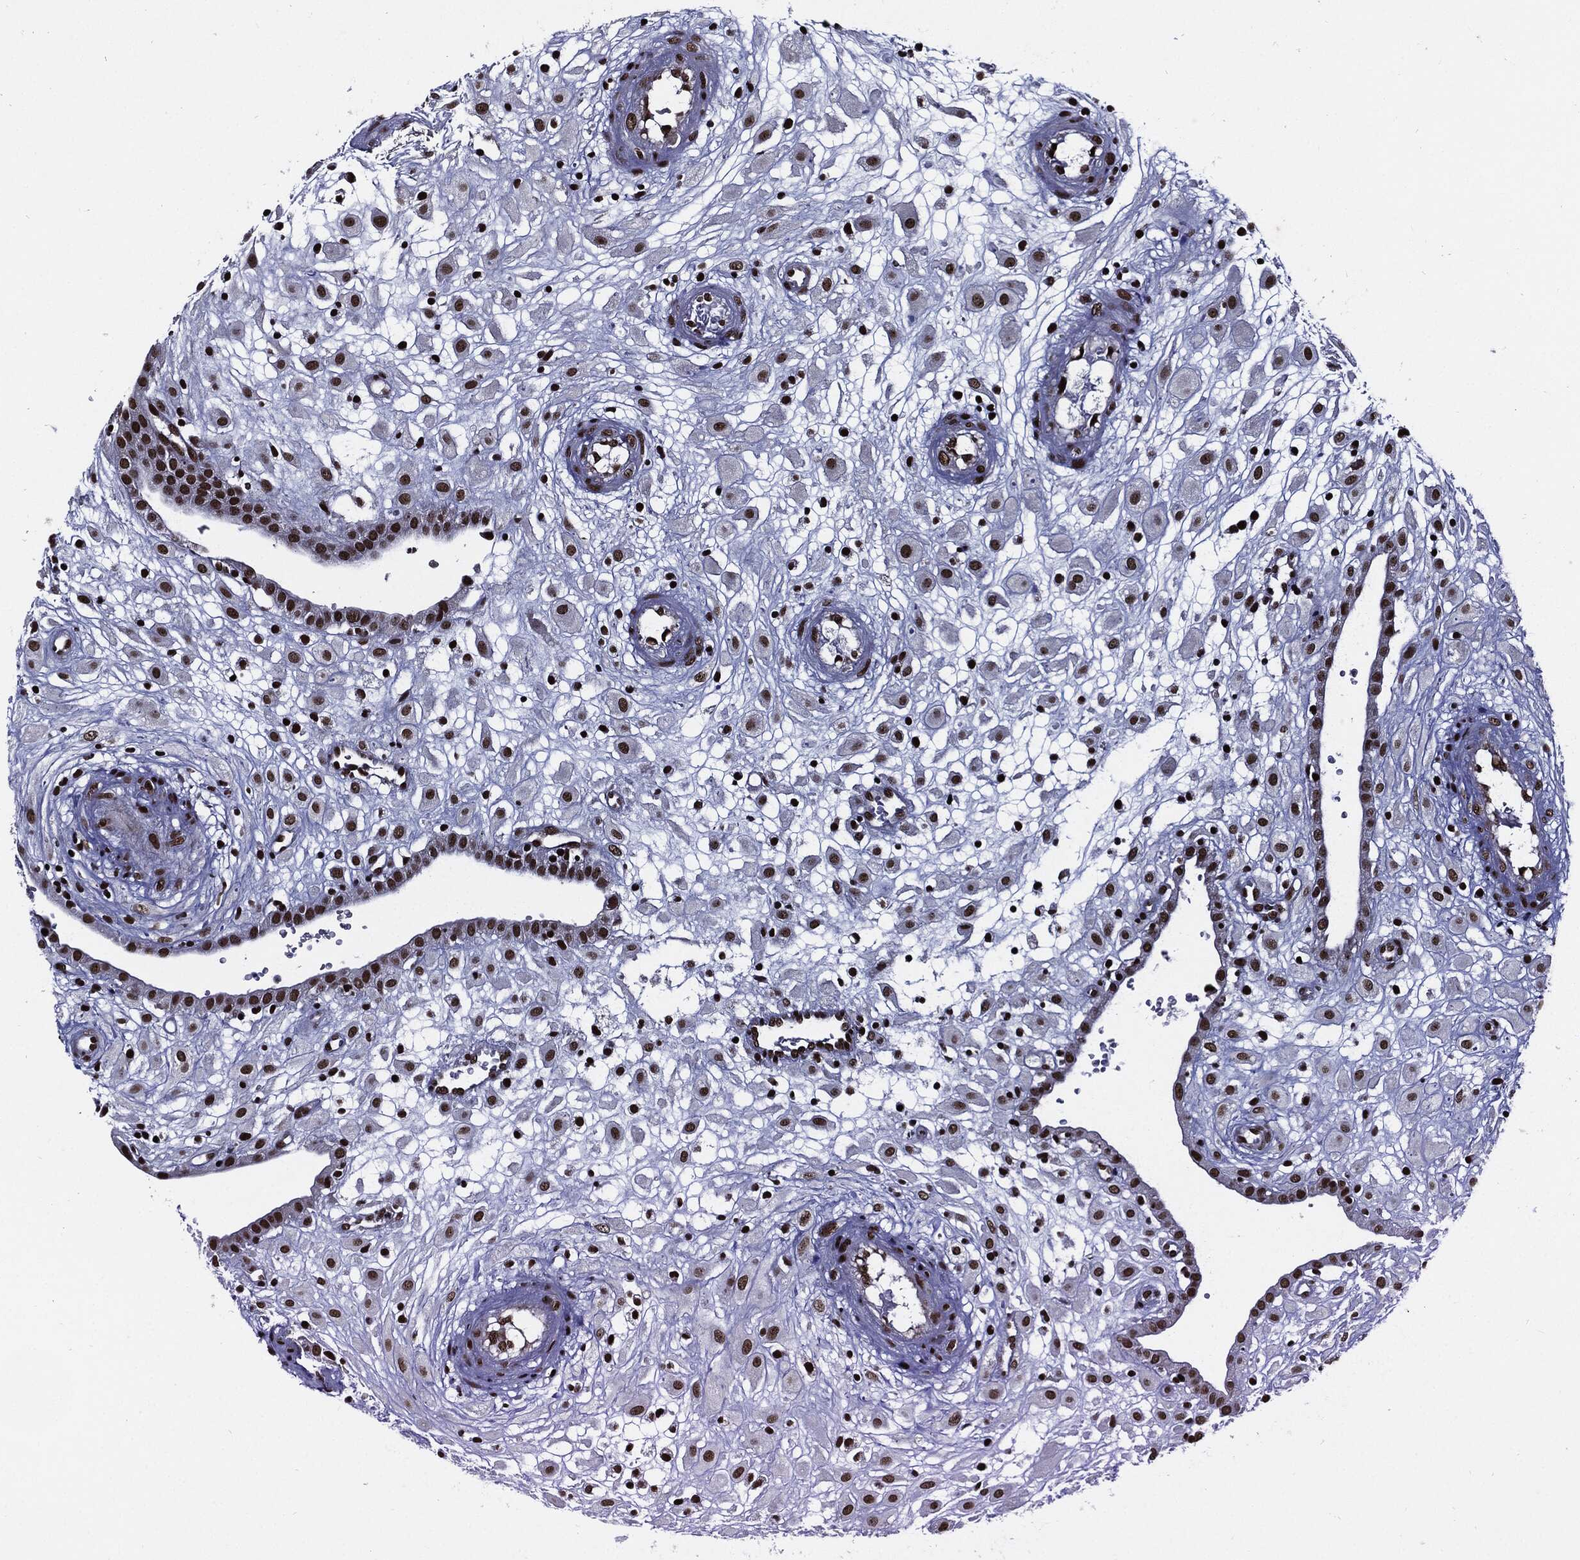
{"staining": {"intensity": "moderate", "quantity": "25%-75%", "location": "nuclear"}, "tissue": "placenta", "cell_type": "Decidual cells", "image_type": "normal", "snomed": [{"axis": "morphology", "description": "Normal tissue, NOS"}, {"axis": "topography", "description": "Placenta"}], "caption": "Brown immunohistochemical staining in benign placenta shows moderate nuclear staining in approximately 25%-75% of decidual cells.", "gene": "ZFP91", "patient": {"sex": "female", "age": 24}}